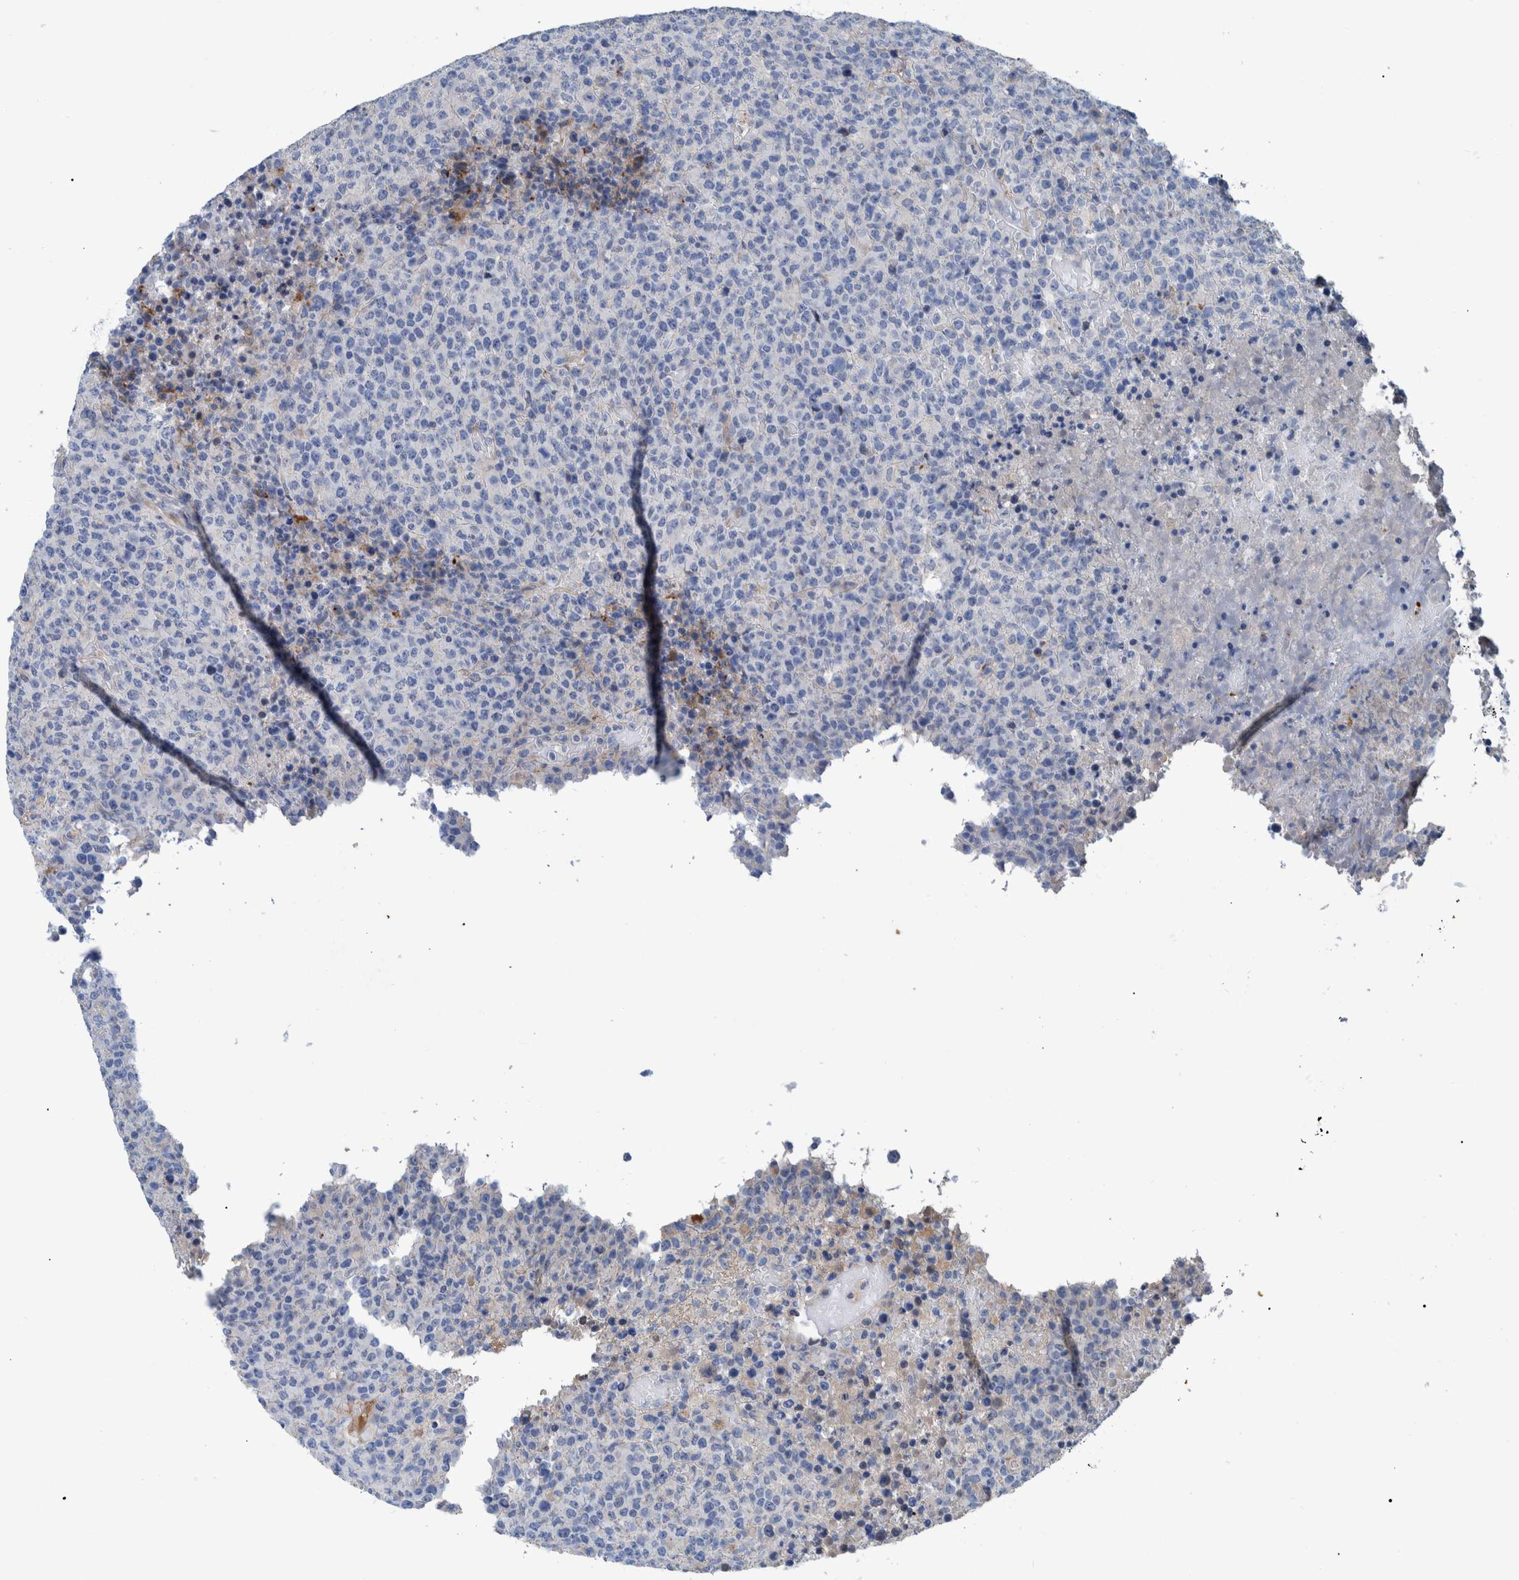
{"staining": {"intensity": "negative", "quantity": "none", "location": "none"}, "tissue": "lymphoma", "cell_type": "Tumor cells", "image_type": "cancer", "snomed": [{"axis": "morphology", "description": "Malignant lymphoma, non-Hodgkin's type, High grade"}, {"axis": "topography", "description": "Lymph node"}], "caption": "An image of lymphoma stained for a protein reveals no brown staining in tumor cells.", "gene": "MKS1", "patient": {"sex": "male", "age": 13}}